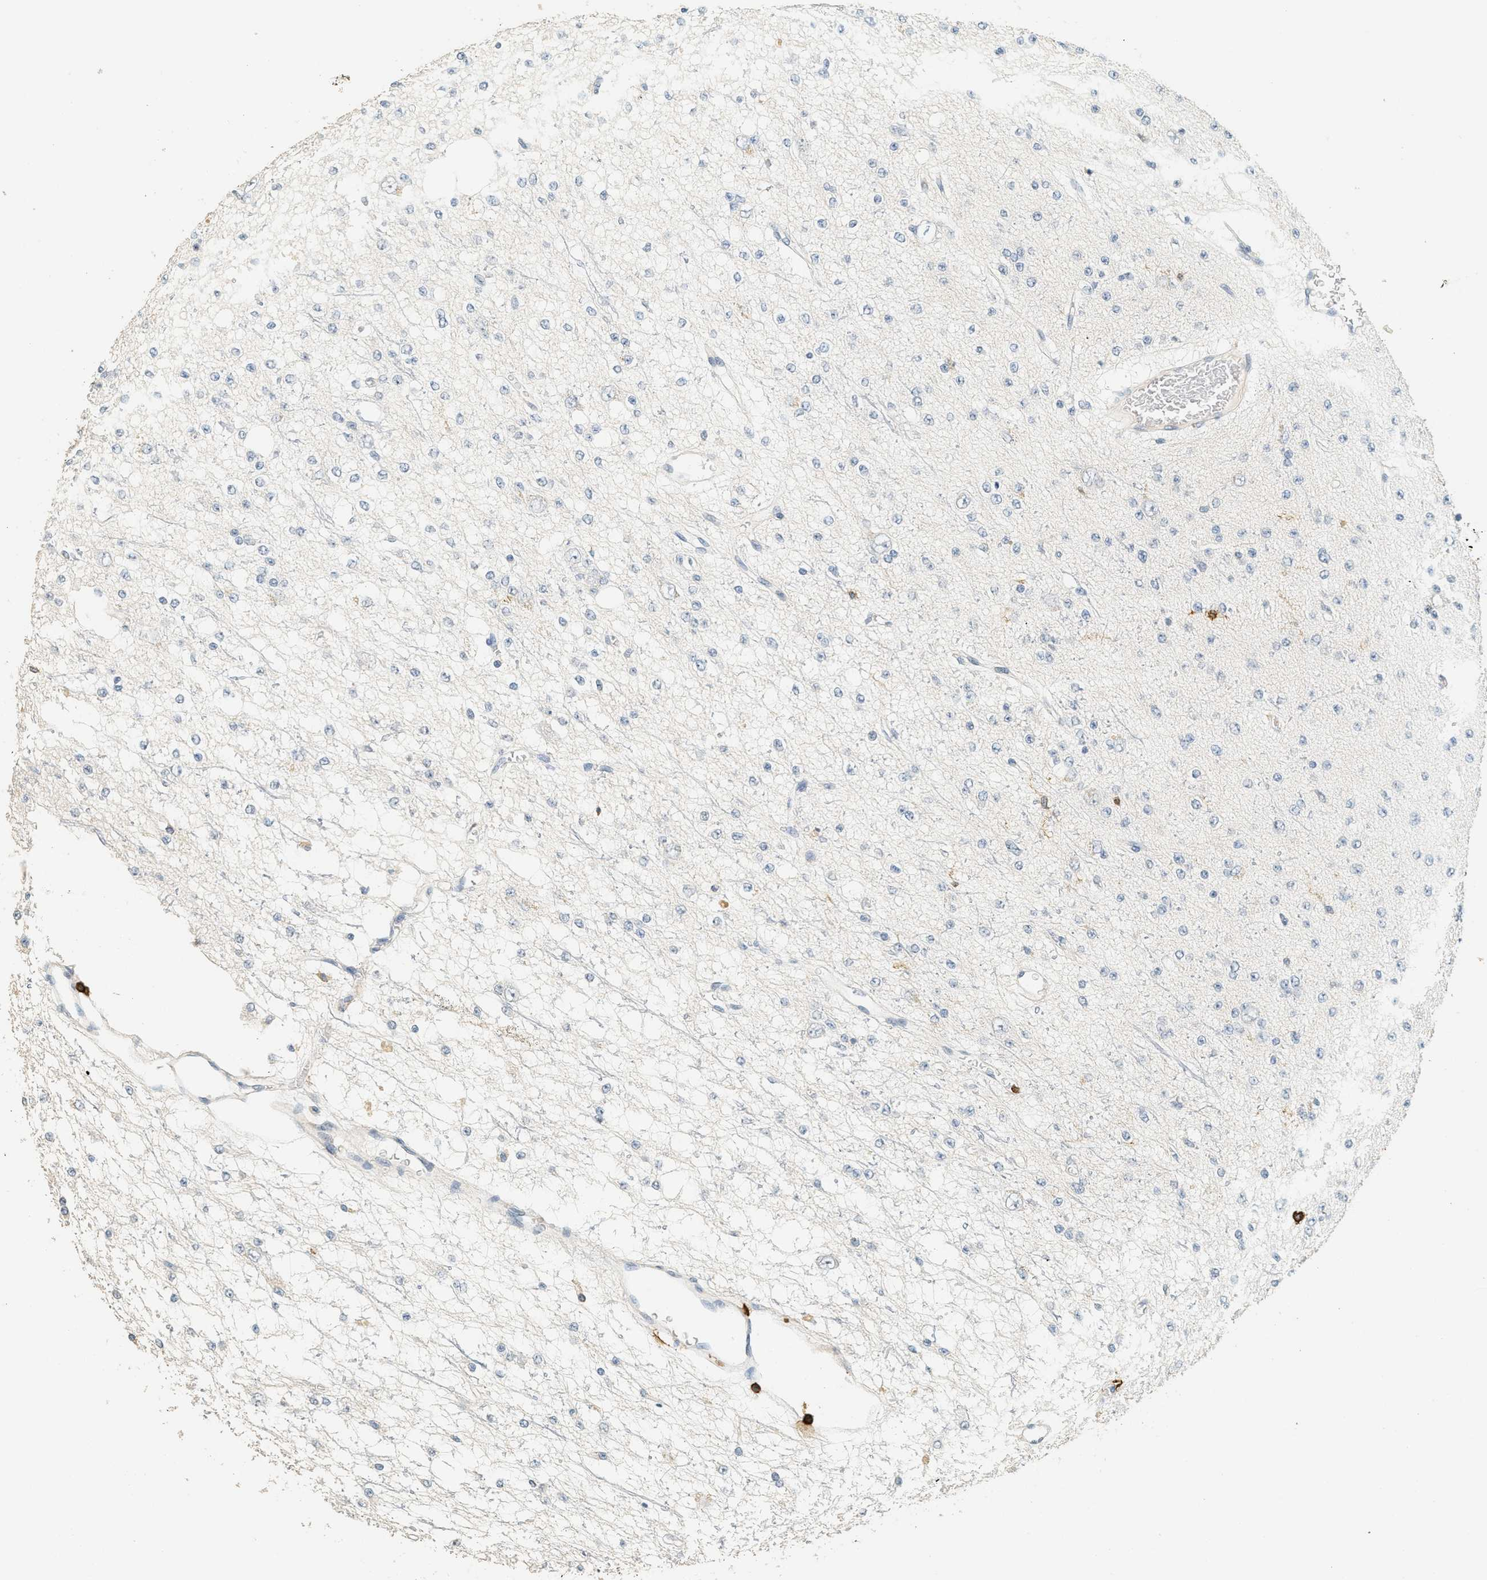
{"staining": {"intensity": "negative", "quantity": "none", "location": "none"}, "tissue": "glioma", "cell_type": "Tumor cells", "image_type": "cancer", "snomed": [{"axis": "morphology", "description": "Glioma, malignant, Low grade"}, {"axis": "topography", "description": "Brain"}], "caption": "Malignant glioma (low-grade) was stained to show a protein in brown. There is no significant staining in tumor cells. (Brightfield microscopy of DAB immunohistochemistry (IHC) at high magnification).", "gene": "LSP1", "patient": {"sex": "male", "age": 38}}